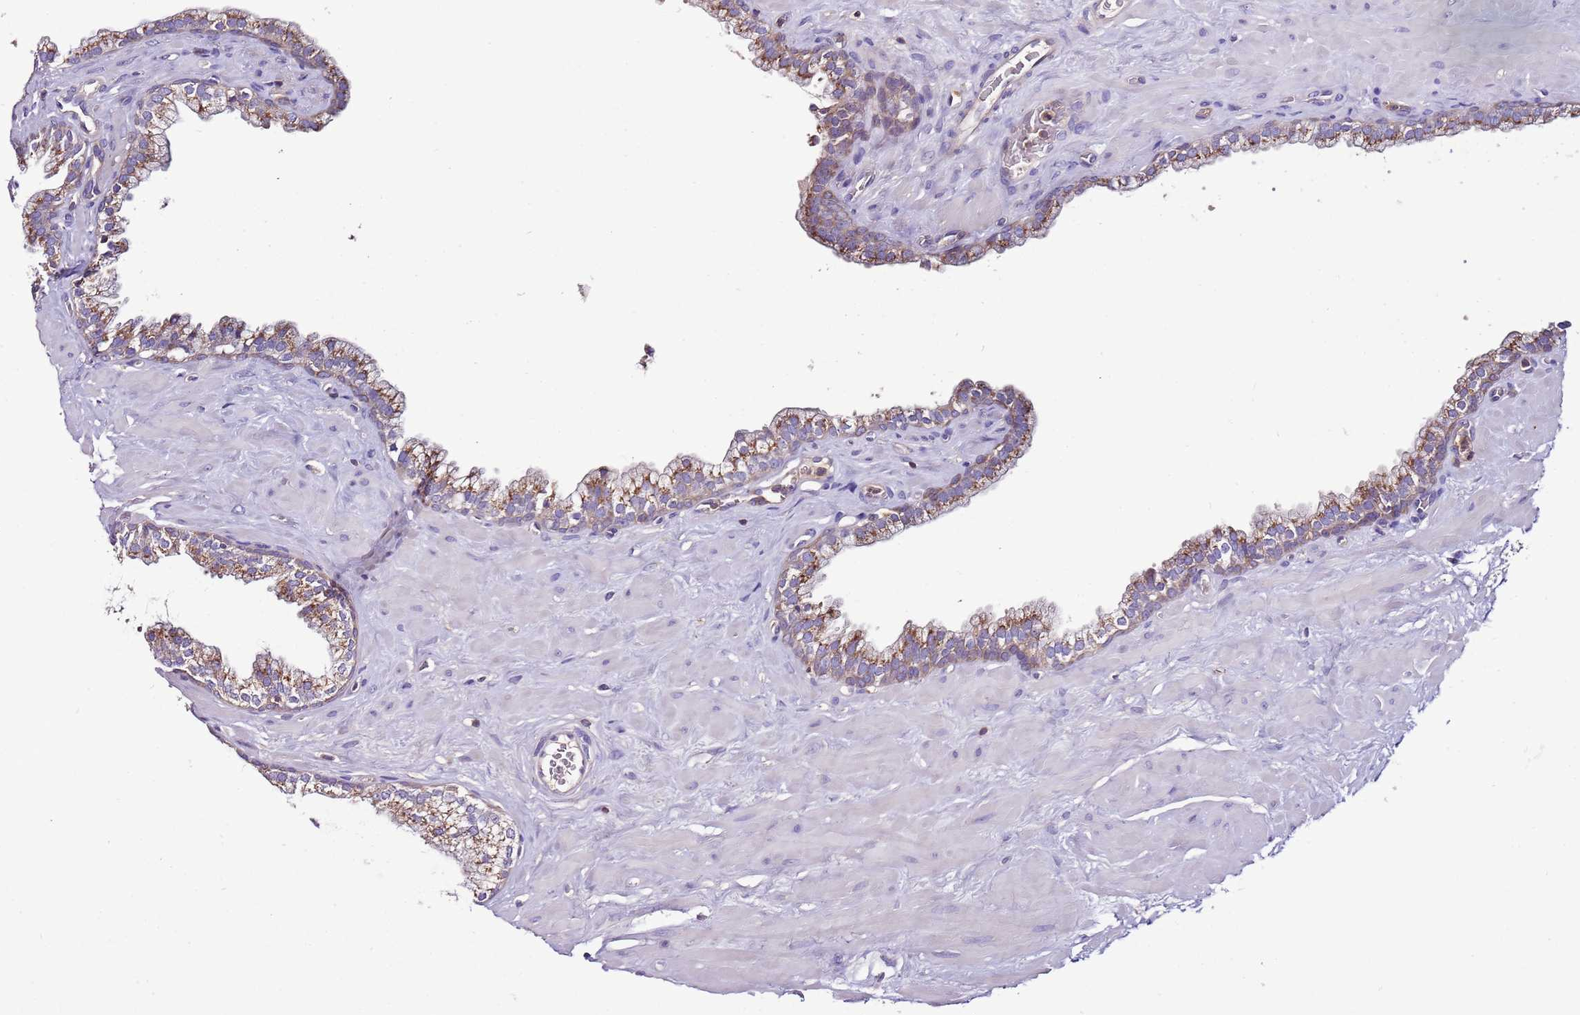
{"staining": {"intensity": "moderate", "quantity": "25%-75%", "location": "cytoplasmic/membranous"}, "tissue": "prostate", "cell_type": "Glandular cells", "image_type": "normal", "snomed": [{"axis": "morphology", "description": "Normal tissue, NOS"}, {"axis": "morphology", "description": "Urothelial carcinoma, Low grade"}, {"axis": "topography", "description": "Urinary bladder"}, {"axis": "topography", "description": "Prostate"}], "caption": "The image reveals a brown stain indicating the presence of a protein in the cytoplasmic/membranous of glandular cells in prostate. The staining was performed using DAB to visualize the protein expression in brown, while the nuclei were stained in blue with hematoxylin (Magnification: 20x).", "gene": "IGIP", "patient": {"sex": "male", "age": 60}}